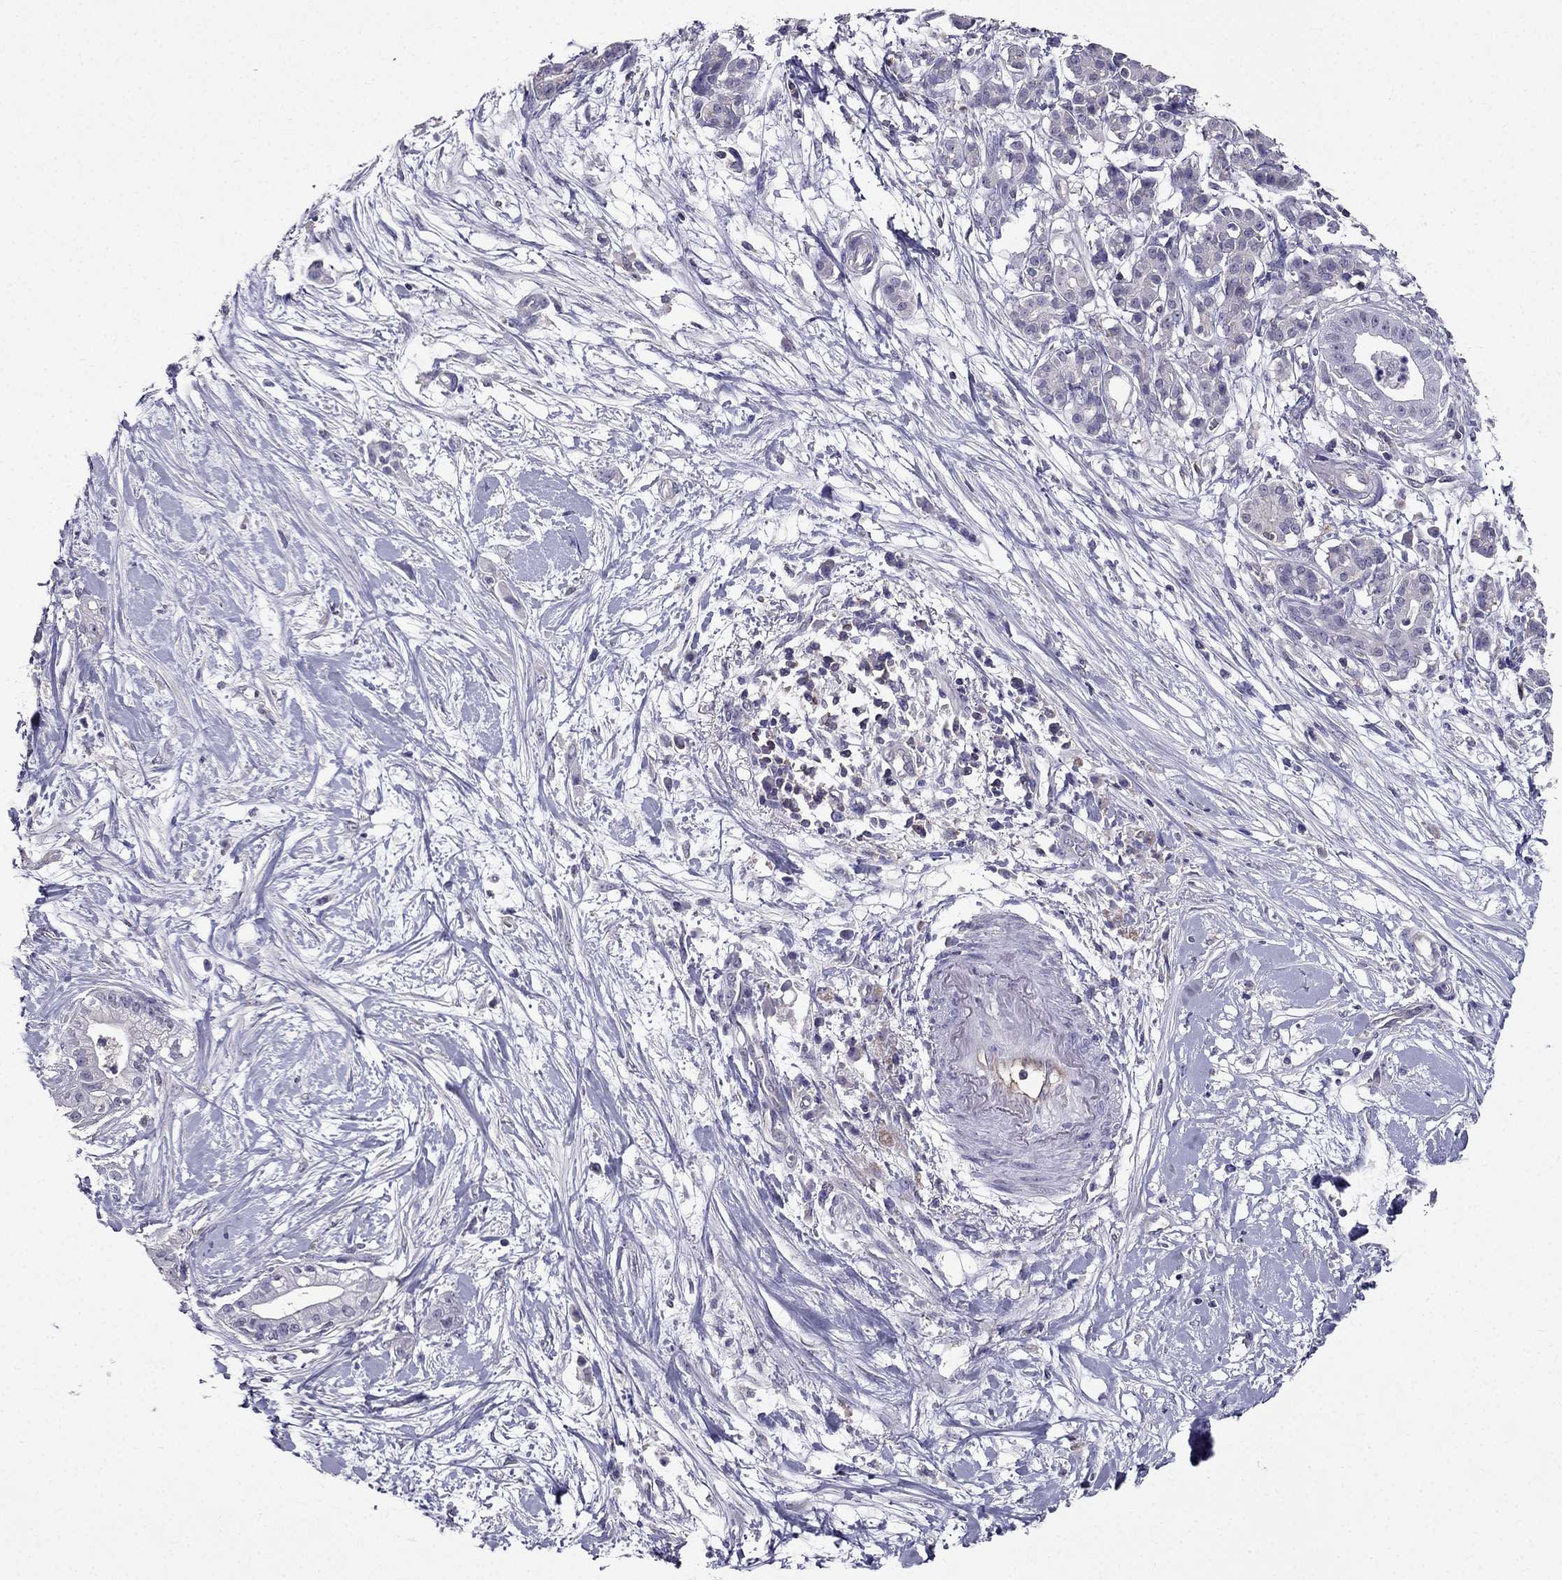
{"staining": {"intensity": "negative", "quantity": "none", "location": "none"}, "tissue": "pancreatic cancer", "cell_type": "Tumor cells", "image_type": "cancer", "snomed": [{"axis": "morphology", "description": "Normal tissue, NOS"}, {"axis": "morphology", "description": "Adenocarcinoma, NOS"}, {"axis": "topography", "description": "Lymph node"}, {"axis": "topography", "description": "Pancreas"}], "caption": "Immunohistochemistry photomicrograph of neoplastic tissue: pancreatic adenocarcinoma stained with DAB (3,3'-diaminobenzidine) demonstrates no significant protein positivity in tumor cells.", "gene": "AAK1", "patient": {"sex": "female", "age": 58}}